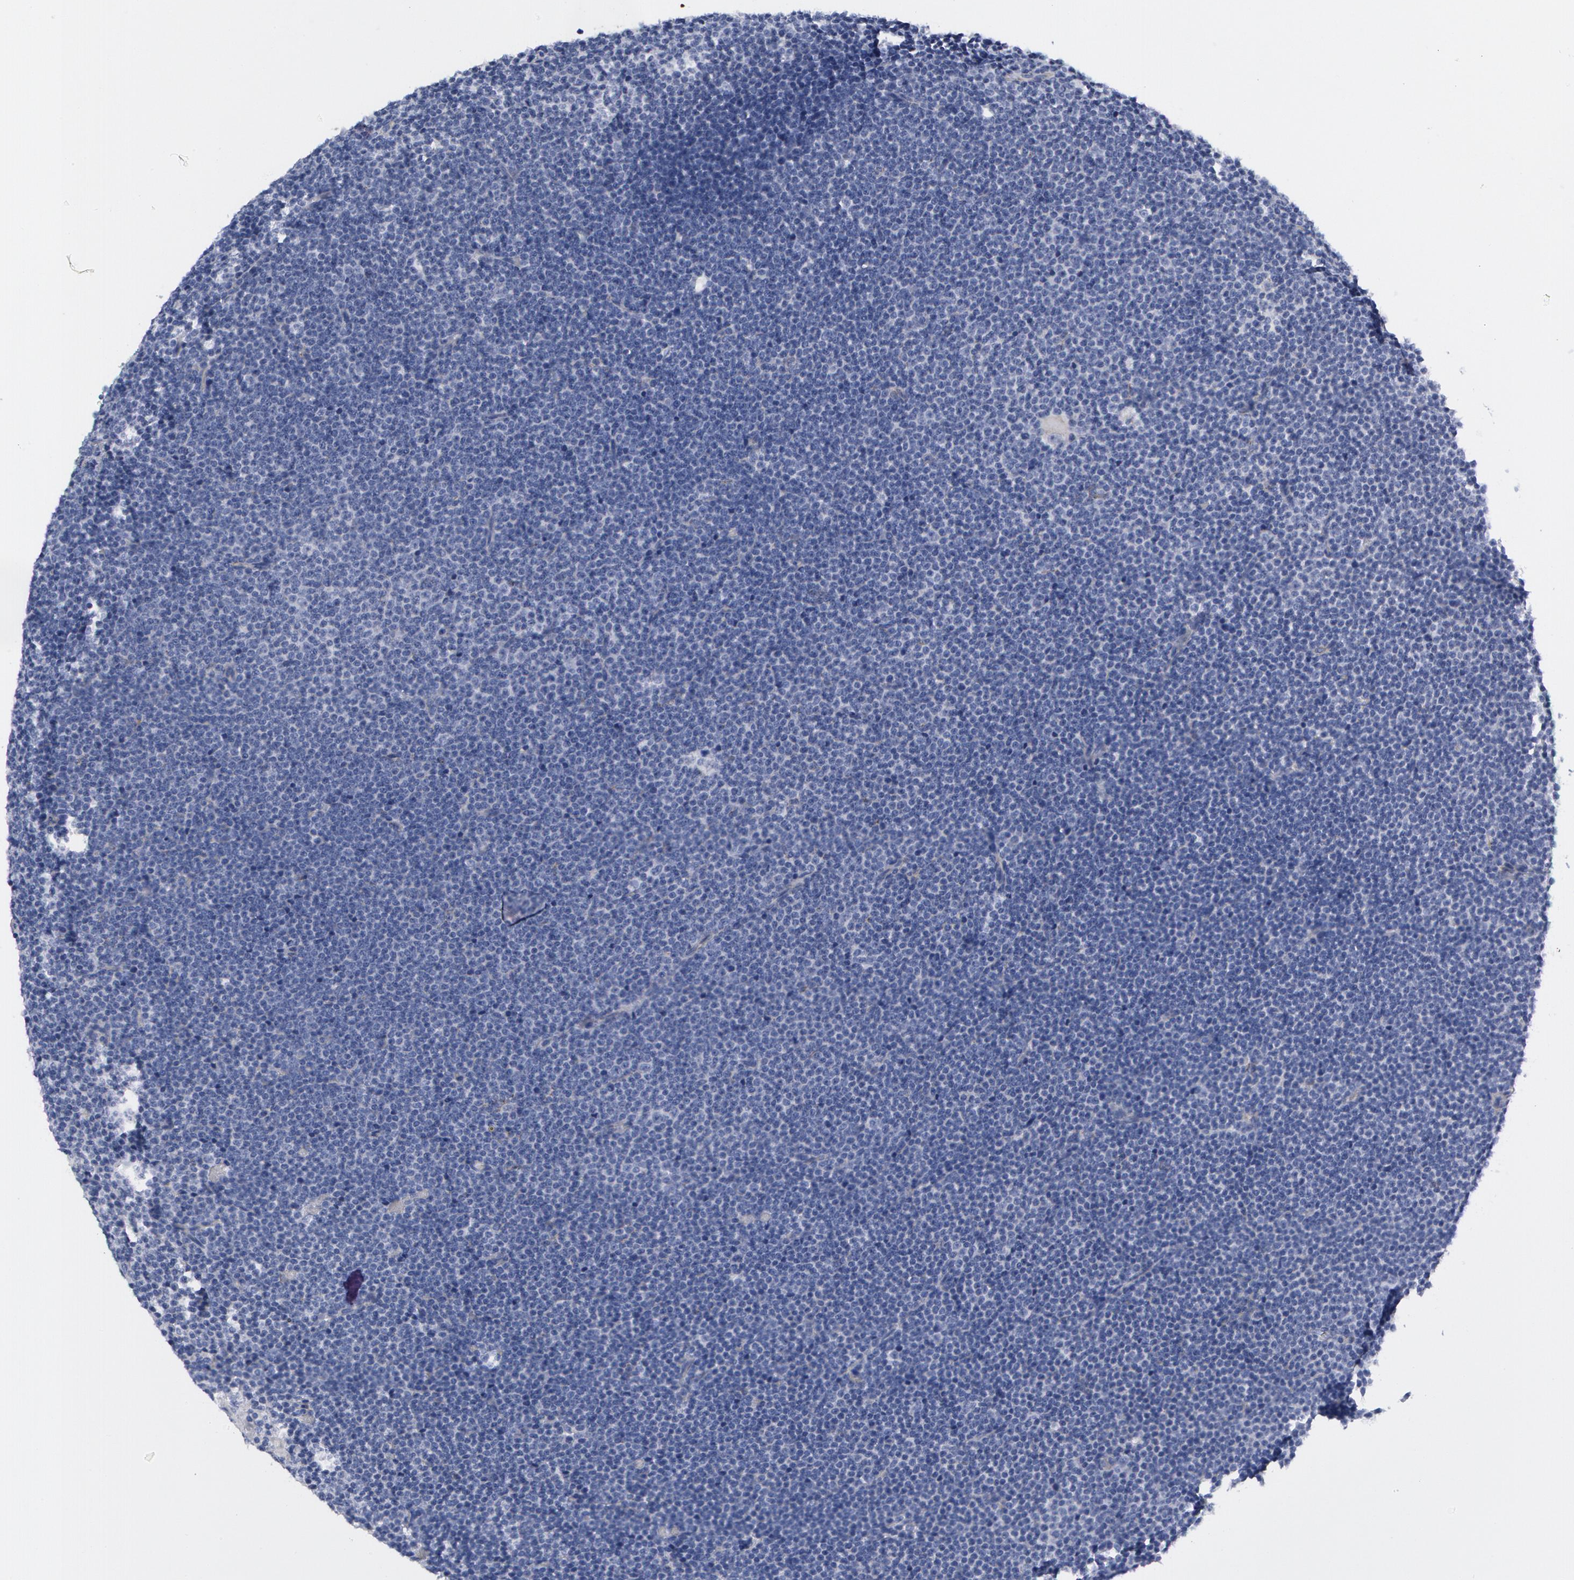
{"staining": {"intensity": "negative", "quantity": "none", "location": "none"}, "tissue": "lymphoma", "cell_type": "Tumor cells", "image_type": "cancer", "snomed": [{"axis": "morphology", "description": "Malignant lymphoma, non-Hodgkin's type, Low grade"}, {"axis": "topography", "description": "Lymph node"}], "caption": "Immunohistochemical staining of lymphoma shows no significant positivity in tumor cells.", "gene": "SMC1B", "patient": {"sex": "female", "age": 69}}